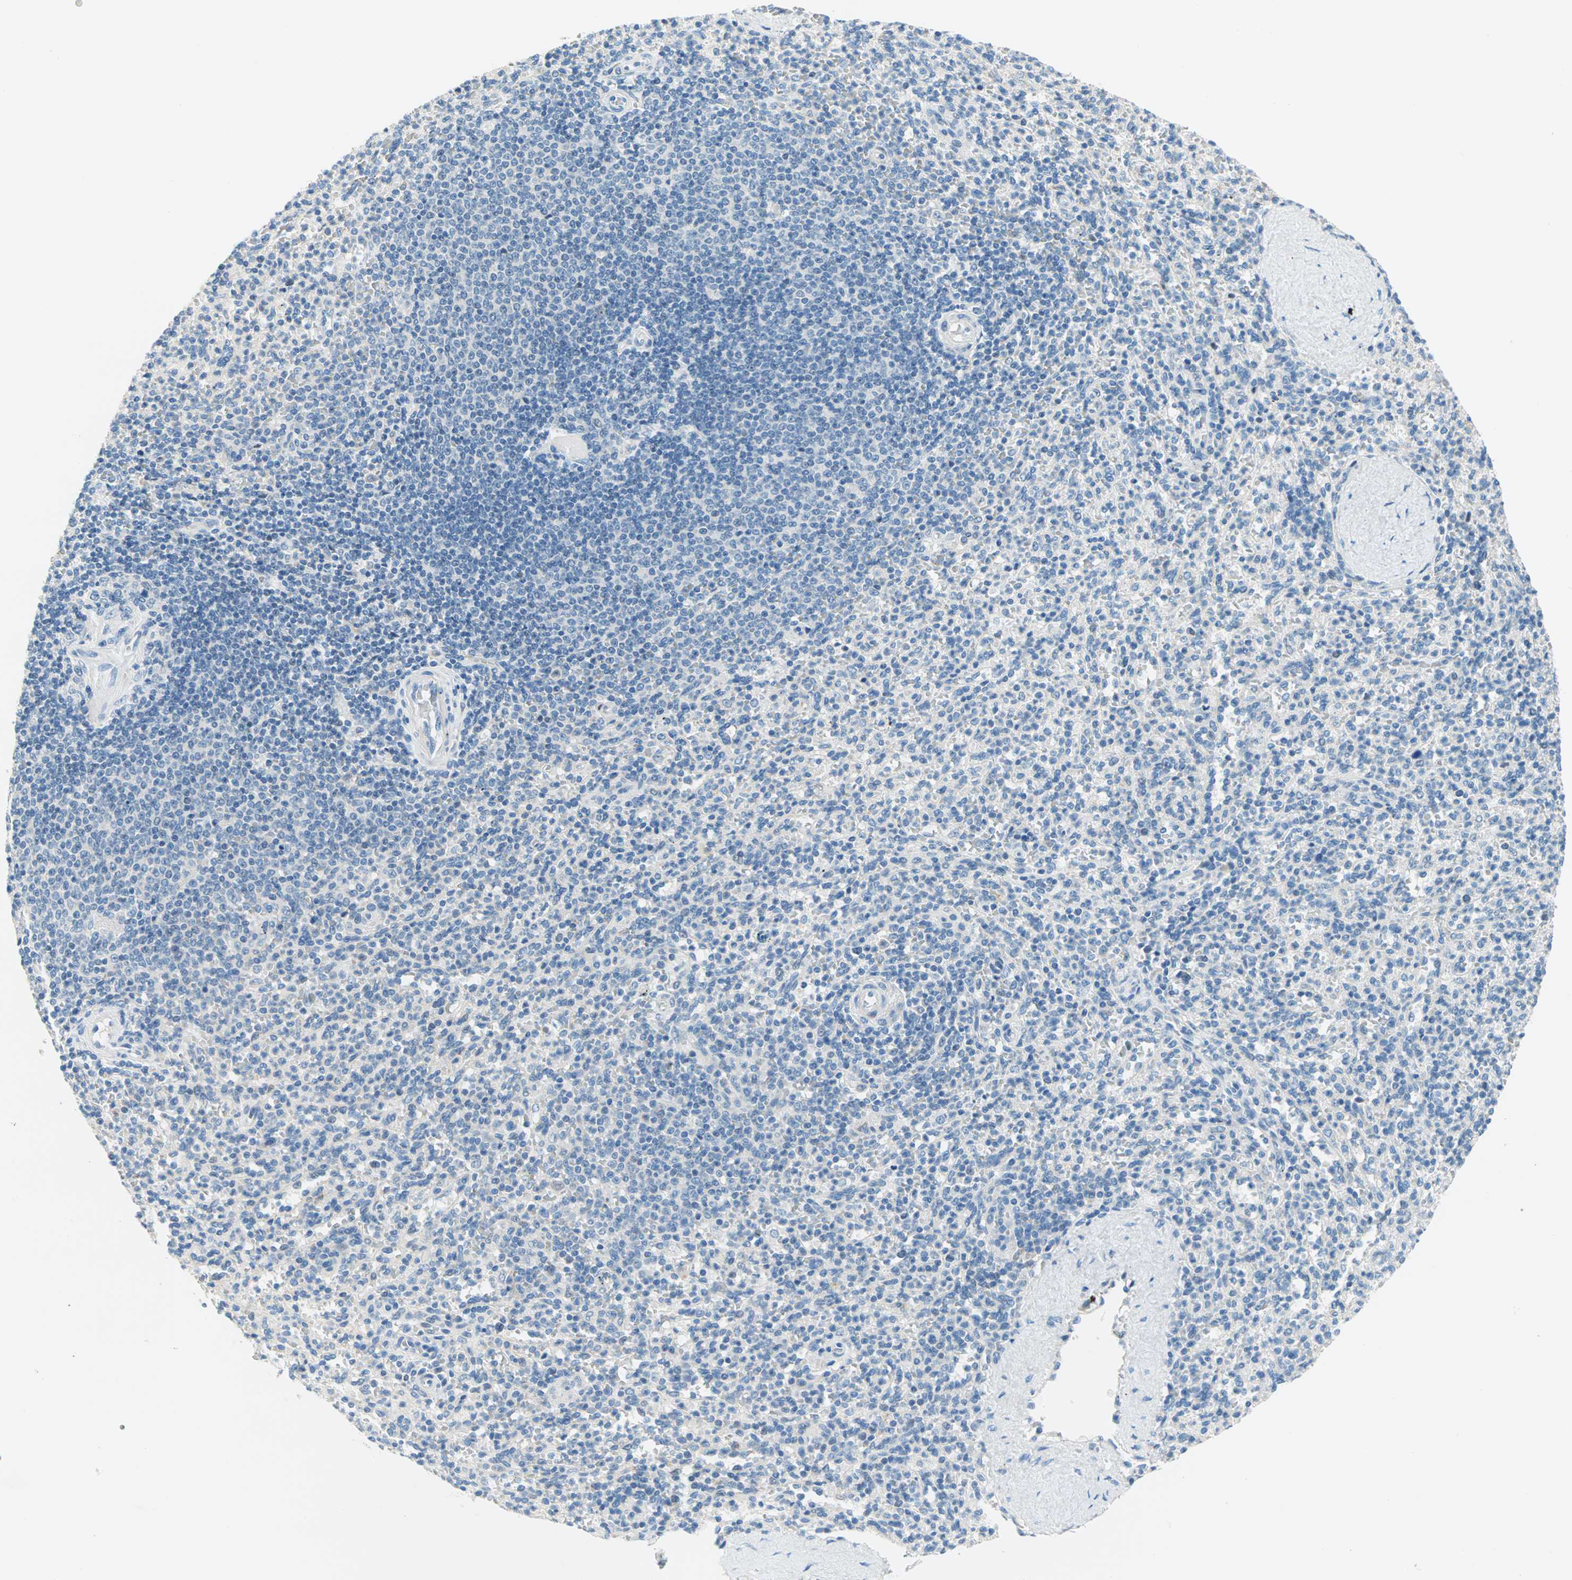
{"staining": {"intensity": "negative", "quantity": "none", "location": "none"}, "tissue": "spleen", "cell_type": "Cells in red pulp", "image_type": "normal", "snomed": [{"axis": "morphology", "description": "Normal tissue, NOS"}, {"axis": "topography", "description": "Spleen"}], "caption": "The photomicrograph reveals no staining of cells in red pulp in normal spleen. The staining is performed using DAB (3,3'-diaminobenzidine) brown chromogen with nuclei counter-stained in using hematoxylin.", "gene": "TMEM163", "patient": {"sex": "male", "age": 36}}